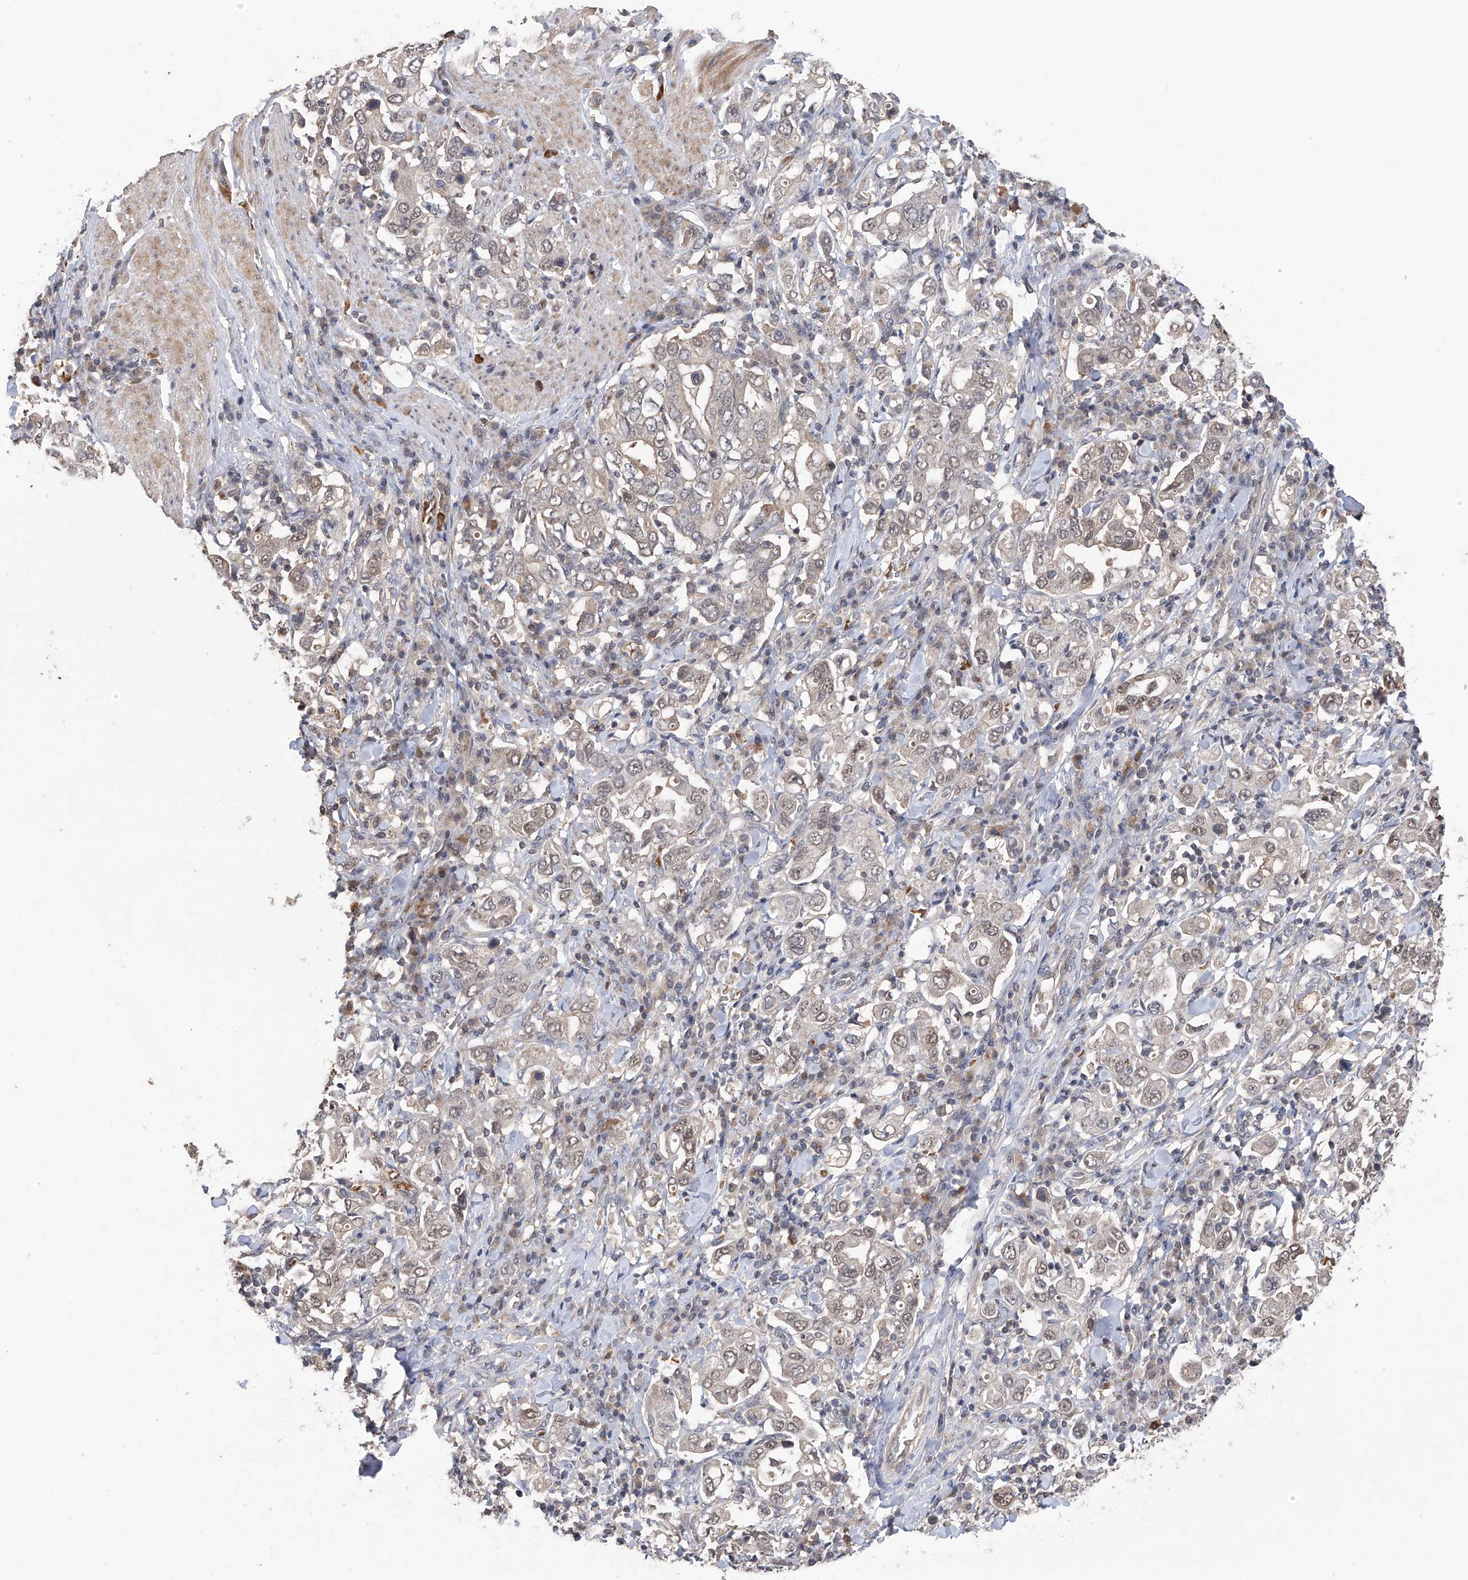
{"staining": {"intensity": "weak", "quantity": "25%-75%", "location": "nuclear"}, "tissue": "stomach cancer", "cell_type": "Tumor cells", "image_type": "cancer", "snomed": [{"axis": "morphology", "description": "Adenocarcinoma, NOS"}, {"axis": "topography", "description": "Stomach, upper"}], "caption": "Stomach cancer (adenocarcinoma) tissue displays weak nuclear positivity in about 25%-75% of tumor cells, visualized by immunohistochemistry. (IHC, brightfield microscopy, high magnification).", "gene": "LYSMD4", "patient": {"sex": "male", "age": 62}}